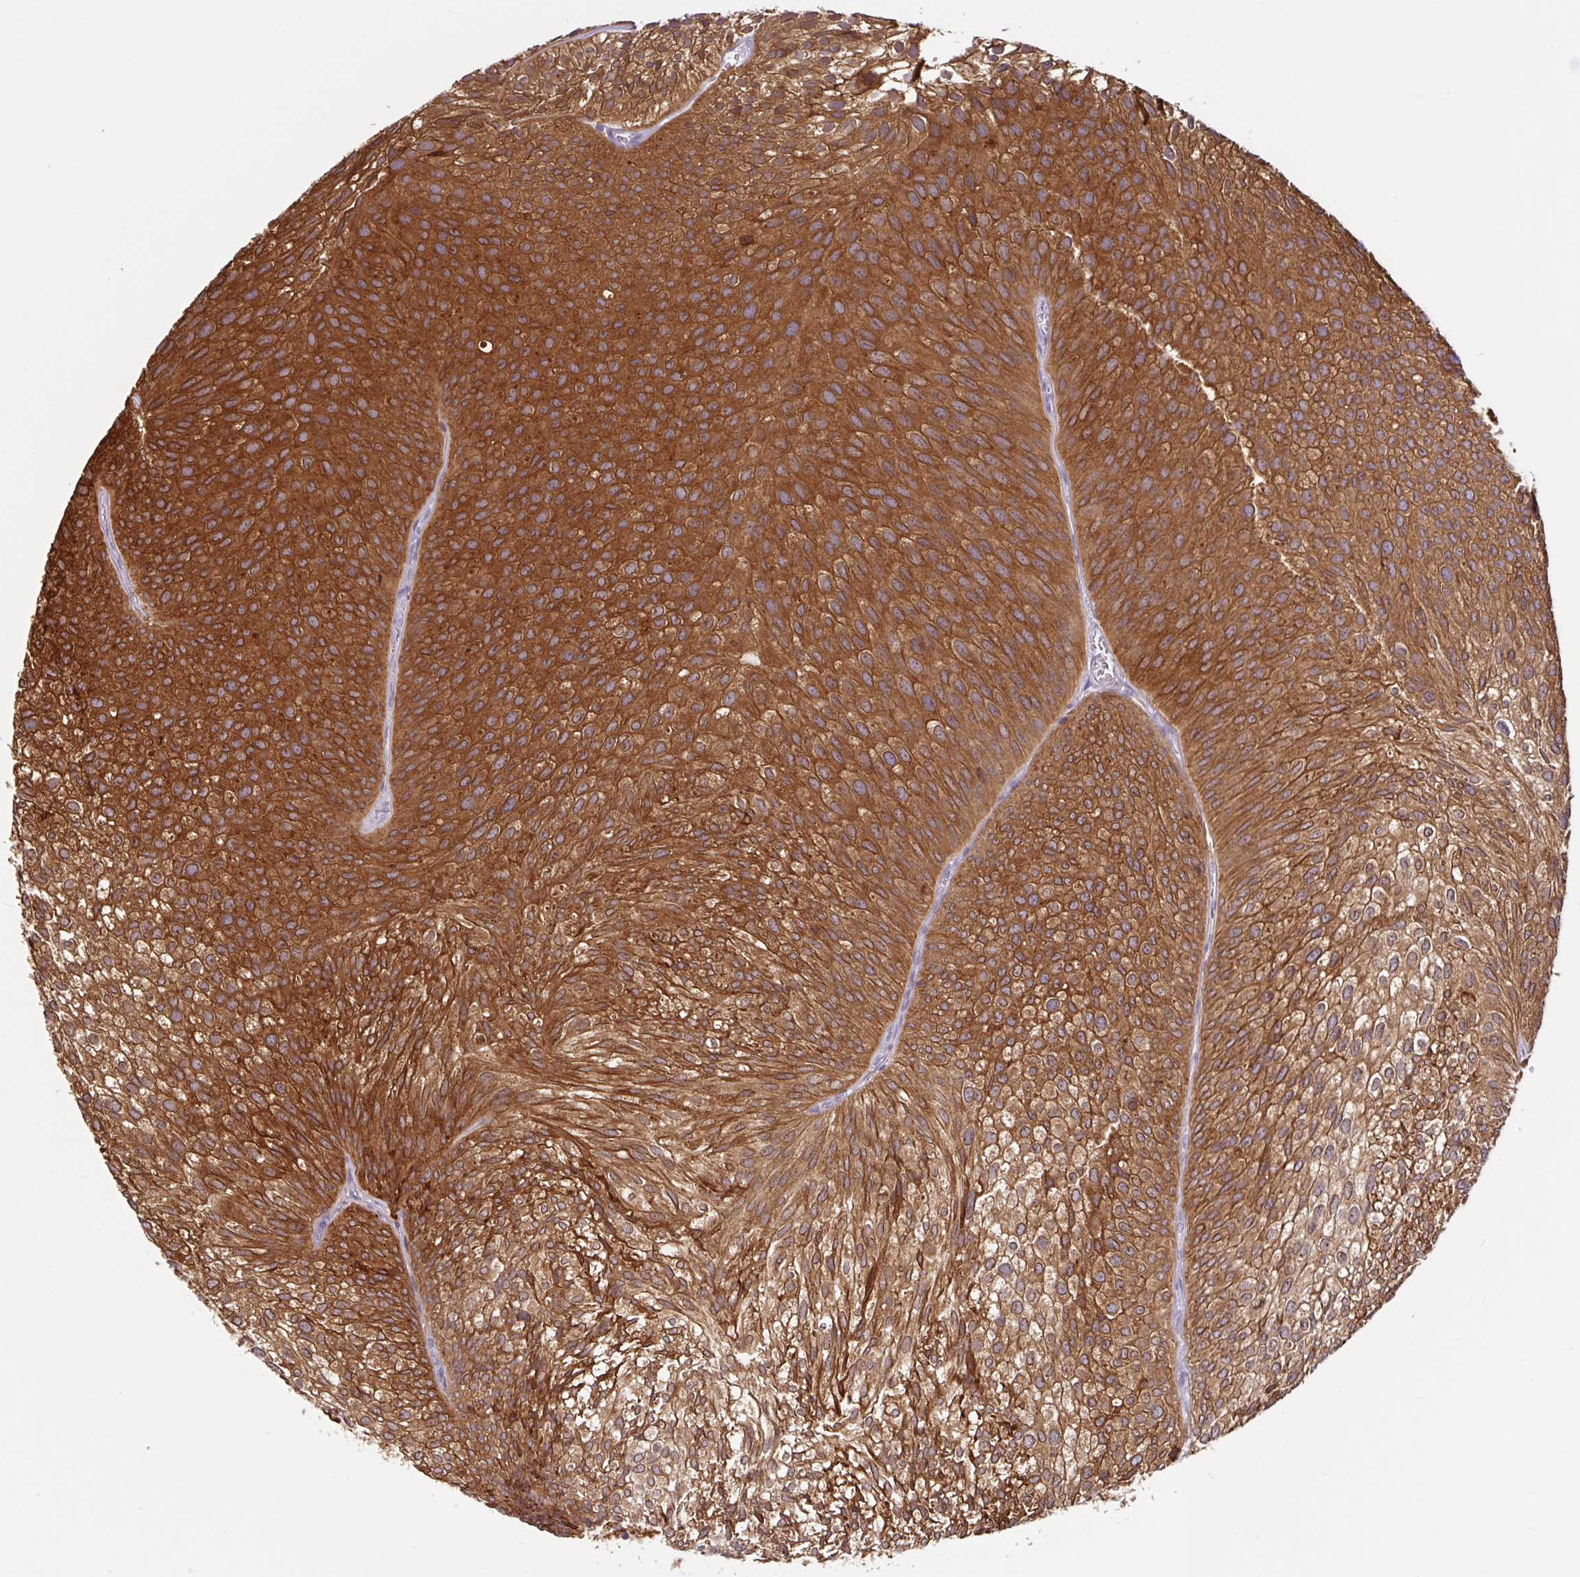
{"staining": {"intensity": "strong", "quantity": "25%-75%", "location": "cytoplasmic/membranous,nuclear"}, "tissue": "urothelial cancer", "cell_type": "Tumor cells", "image_type": "cancer", "snomed": [{"axis": "morphology", "description": "Urothelial carcinoma, Low grade"}, {"axis": "topography", "description": "Urinary bladder"}], "caption": "The image displays immunohistochemical staining of urothelial carcinoma (low-grade). There is strong cytoplasmic/membranous and nuclear expression is appreciated in approximately 25%-75% of tumor cells.", "gene": "CTSE", "patient": {"sex": "male", "age": 91}}